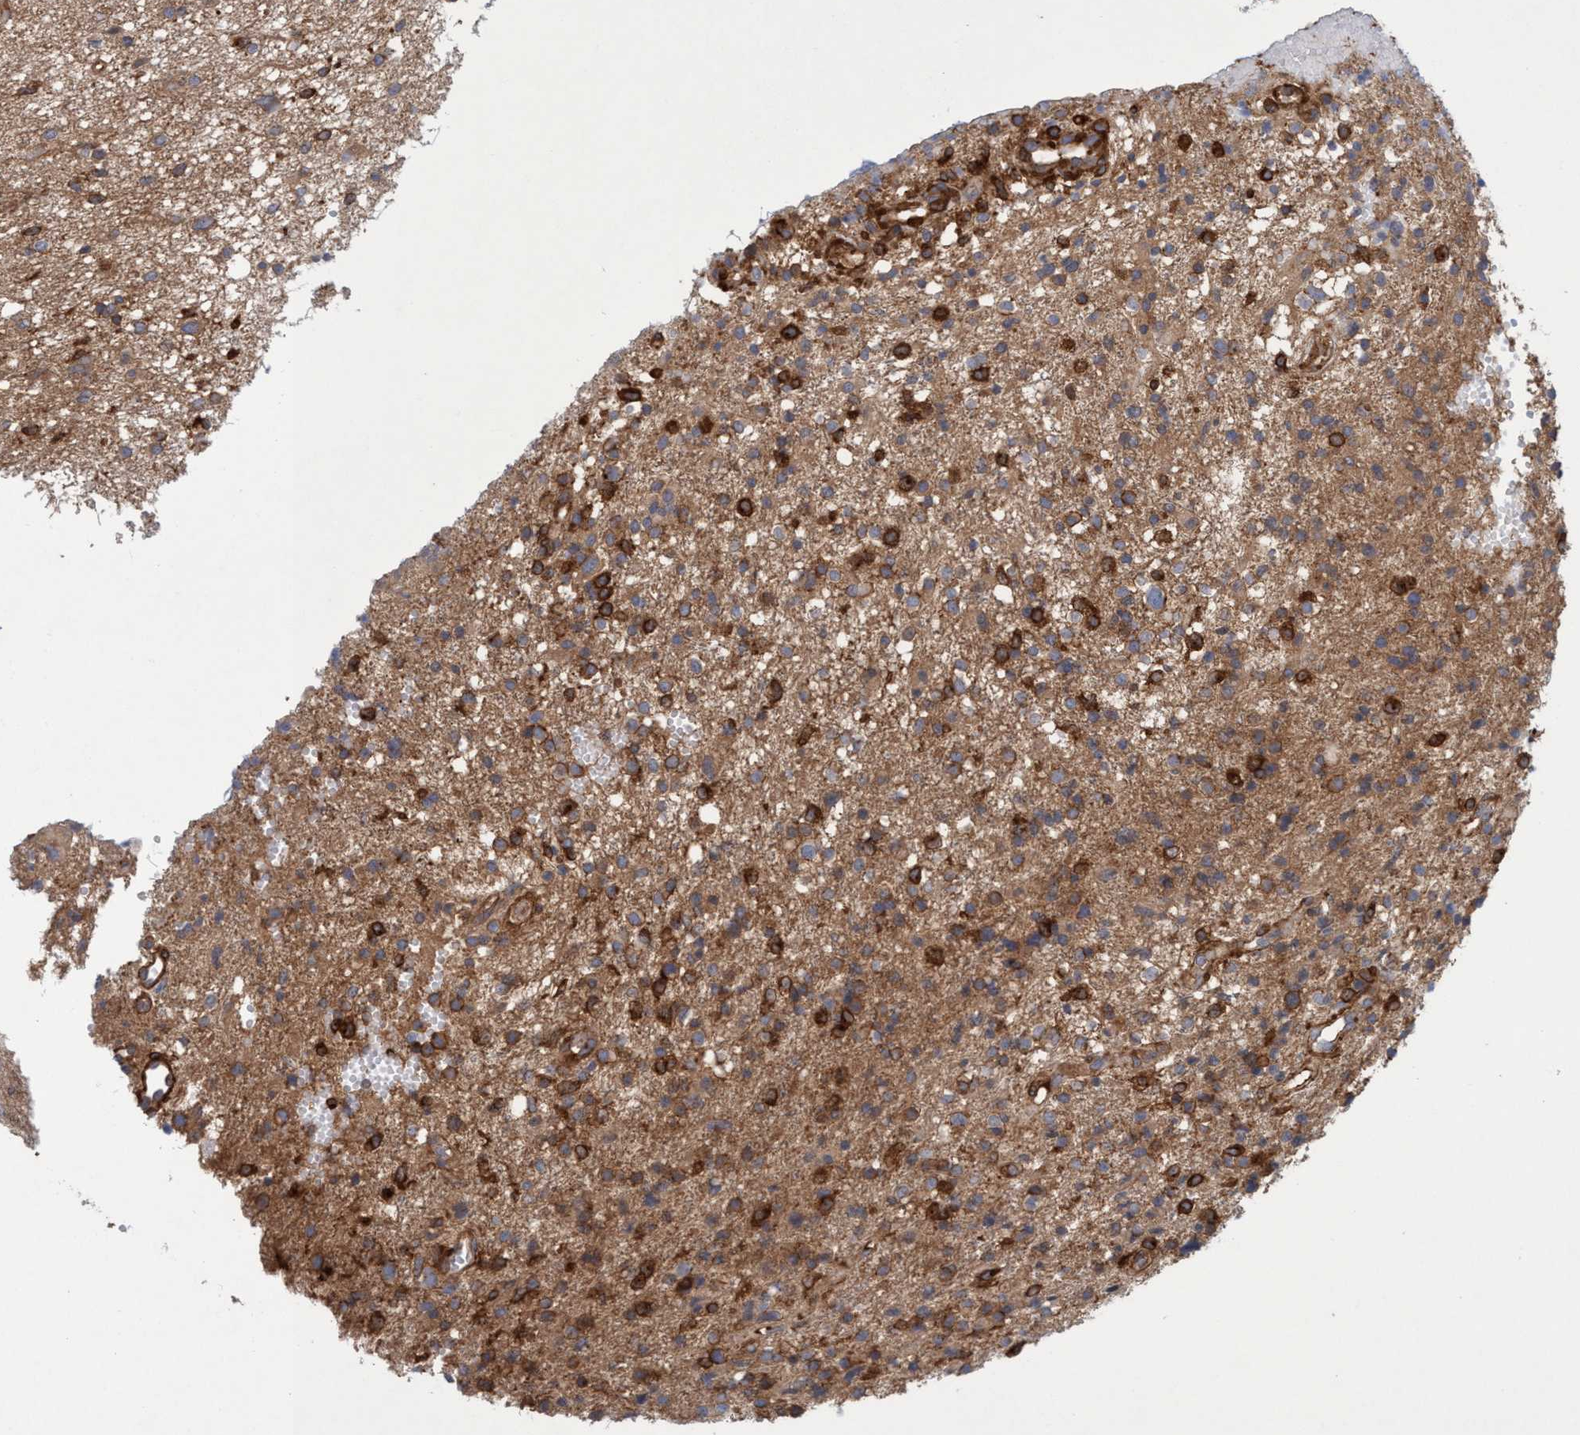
{"staining": {"intensity": "moderate", "quantity": ">75%", "location": "cytoplasmic/membranous"}, "tissue": "glioma", "cell_type": "Tumor cells", "image_type": "cancer", "snomed": [{"axis": "morphology", "description": "Glioma, malignant, High grade"}, {"axis": "topography", "description": "Brain"}], "caption": "A micrograph showing moderate cytoplasmic/membranous positivity in approximately >75% of tumor cells in high-grade glioma (malignant), as visualized by brown immunohistochemical staining.", "gene": "SPECC1", "patient": {"sex": "female", "age": 59}}